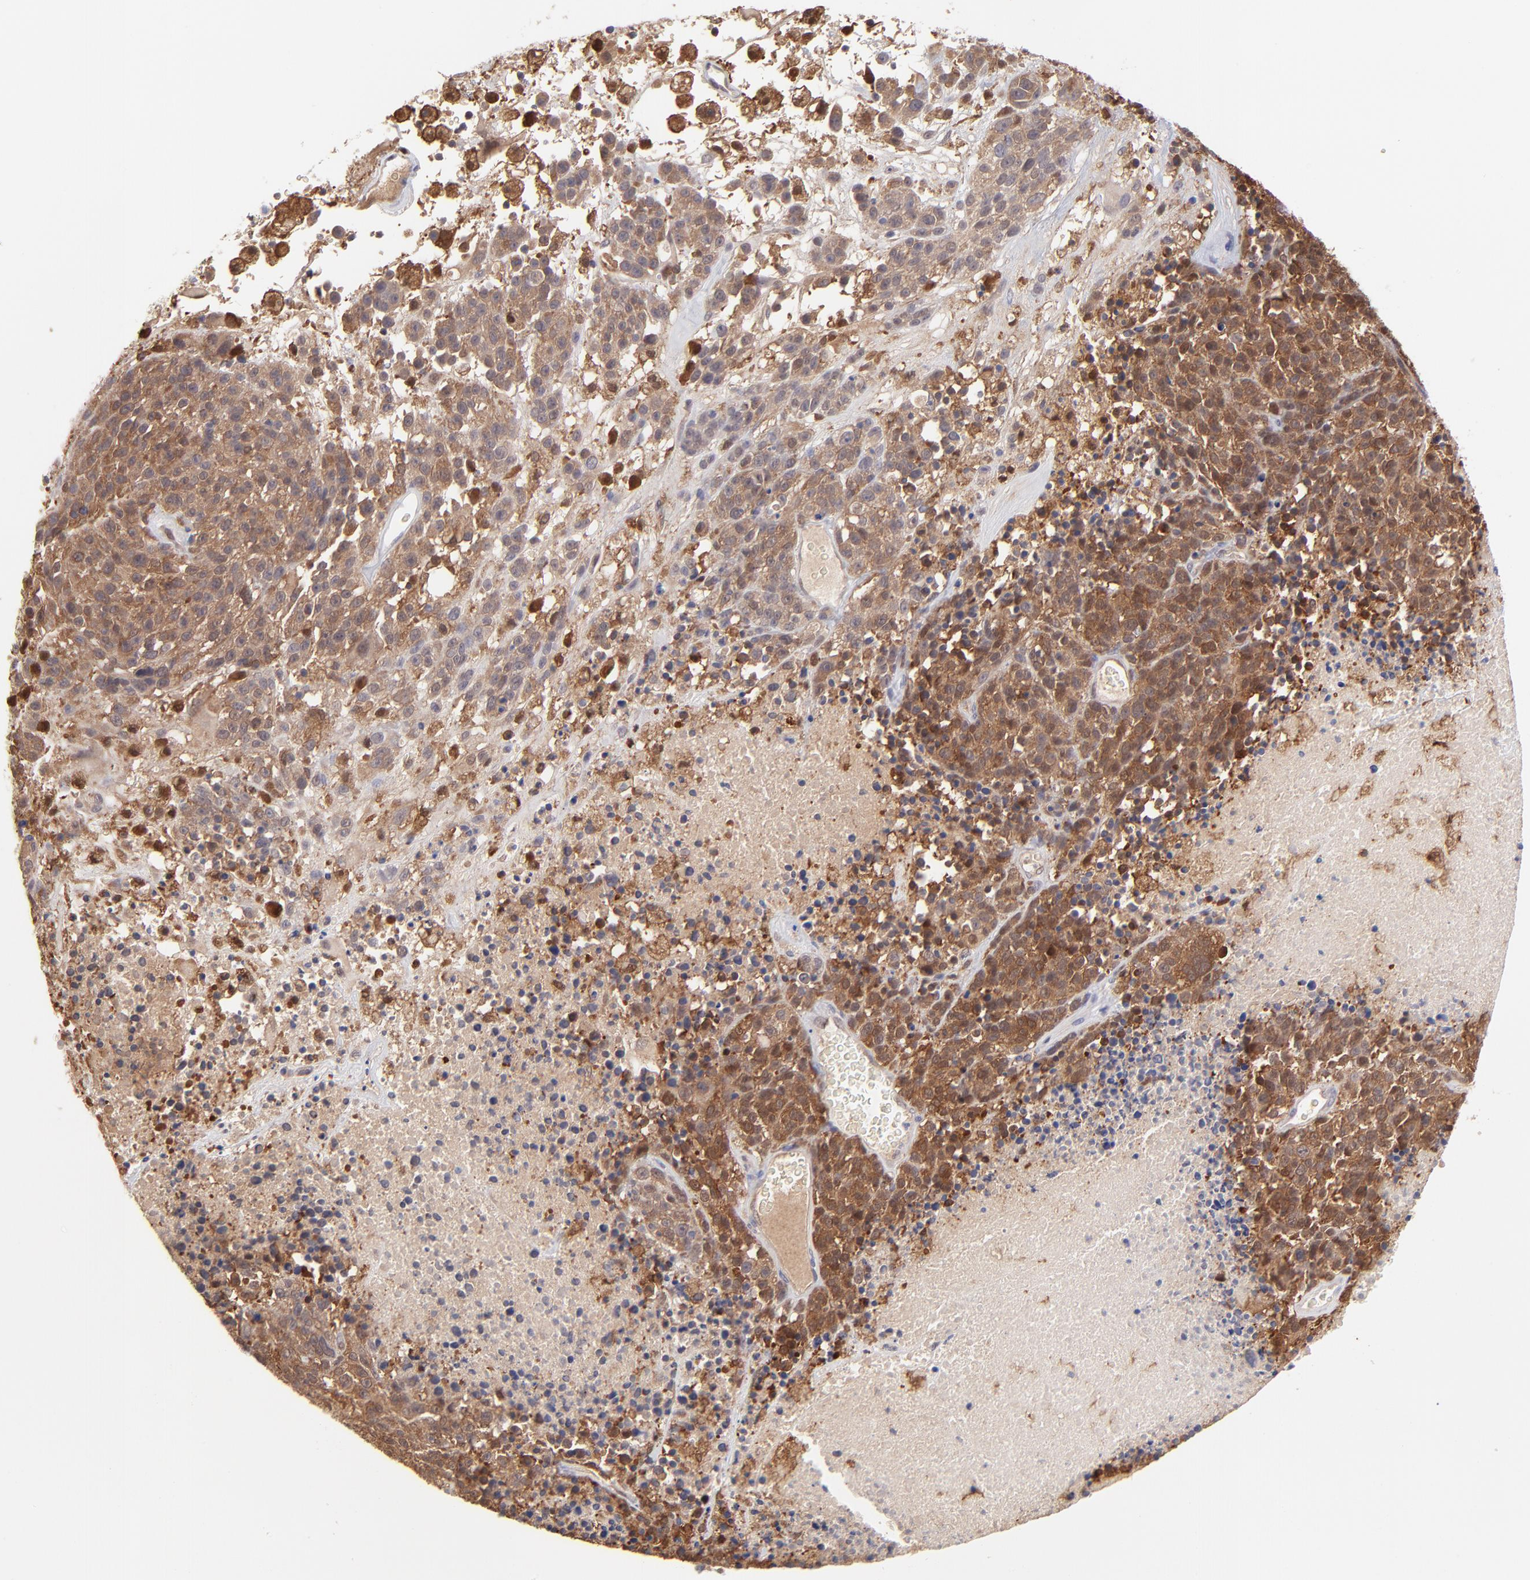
{"staining": {"intensity": "moderate", "quantity": ">75%", "location": "cytoplasmic/membranous"}, "tissue": "melanoma", "cell_type": "Tumor cells", "image_type": "cancer", "snomed": [{"axis": "morphology", "description": "Malignant melanoma, Metastatic site"}, {"axis": "topography", "description": "Cerebral cortex"}], "caption": "This image demonstrates IHC staining of melanoma, with medium moderate cytoplasmic/membranous expression in approximately >75% of tumor cells.", "gene": "HYAL1", "patient": {"sex": "female", "age": 52}}